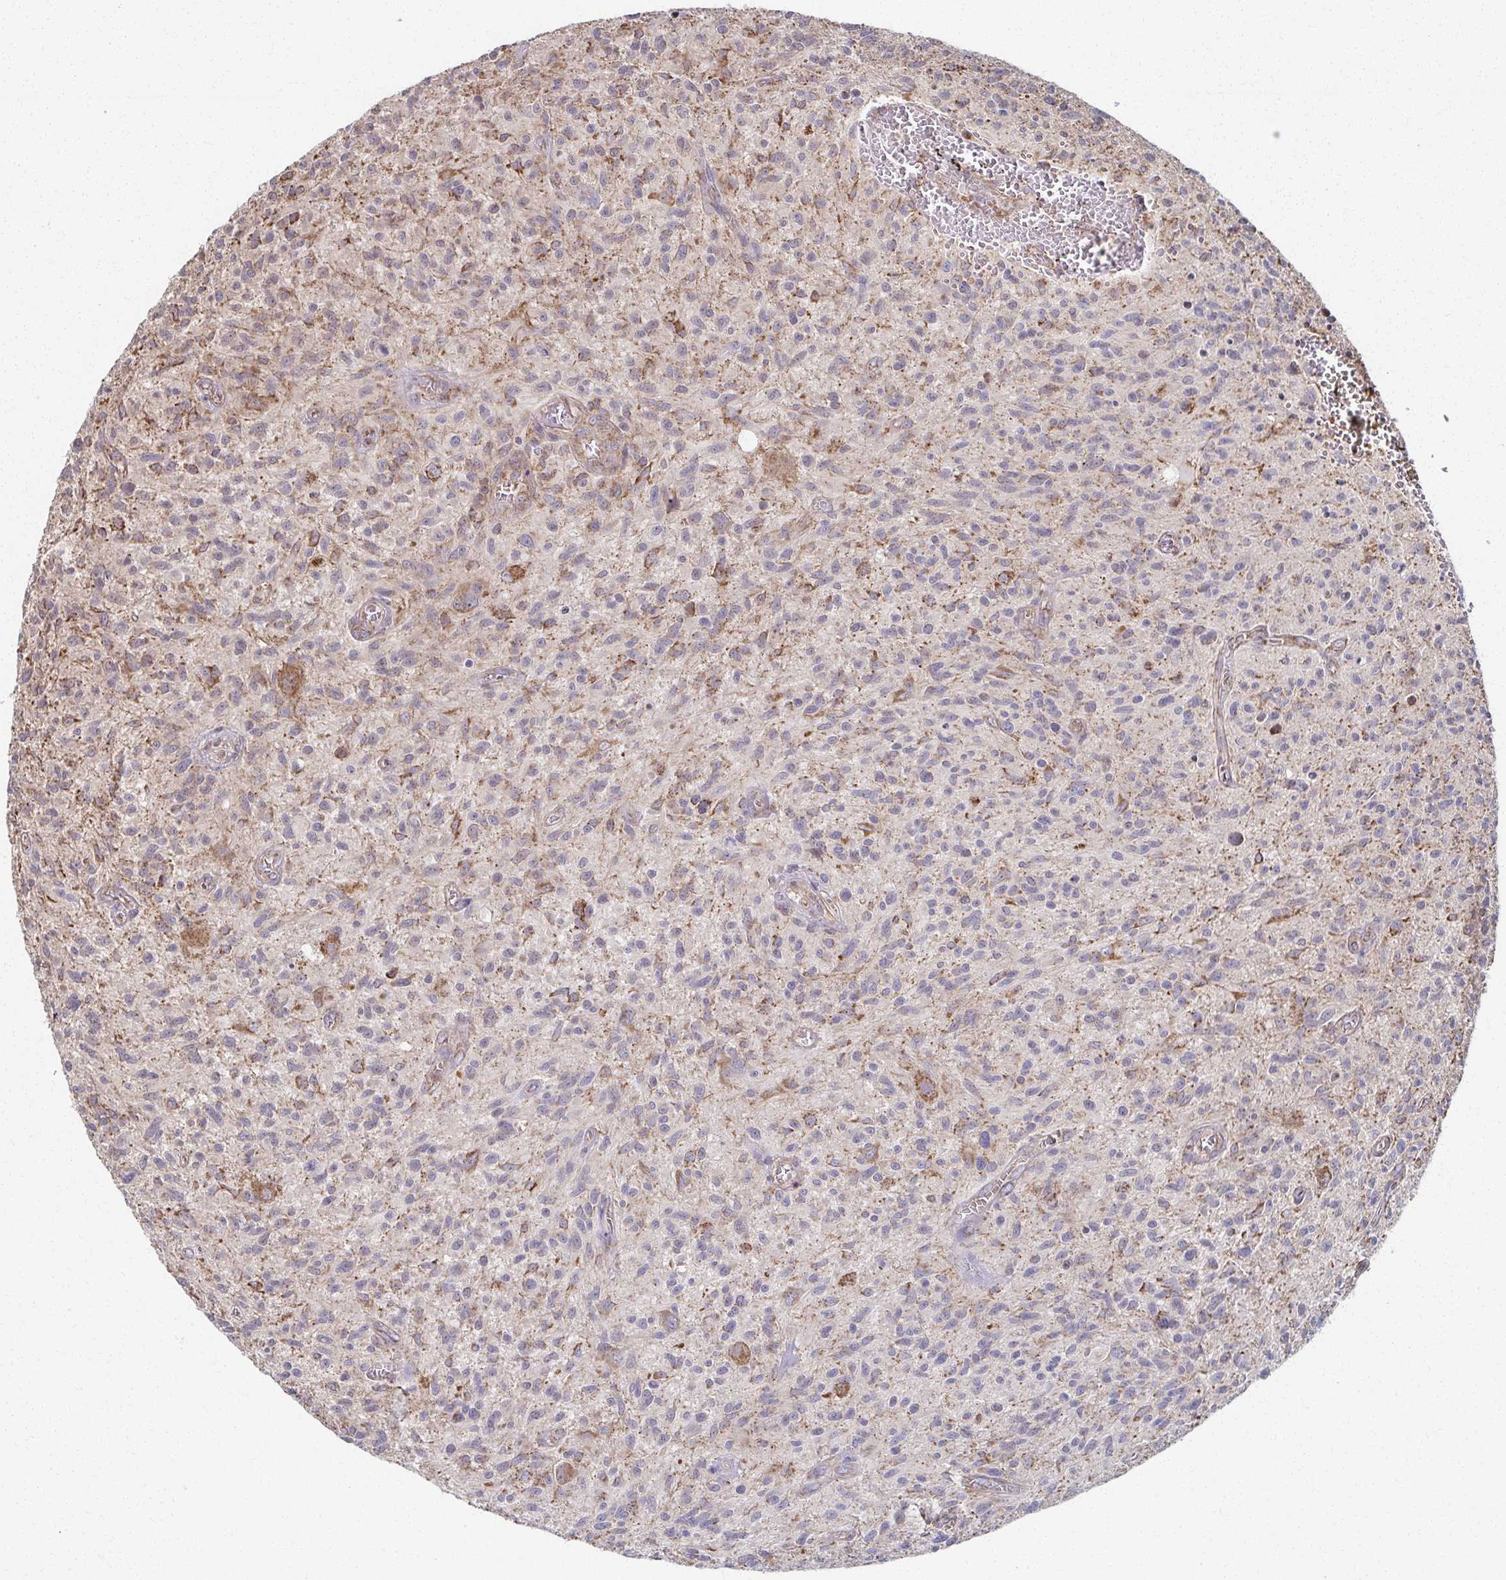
{"staining": {"intensity": "moderate", "quantity": "<25%", "location": "cytoplasmic/membranous"}, "tissue": "glioma", "cell_type": "Tumor cells", "image_type": "cancer", "snomed": [{"axis": "morphology", "description": "Glioma, malignant, High grade"}, {"axis": "topography", "description": "Brain"}], "caption": "Immunohistochemistry (DAB) staining of human glioma reveals moderate cytoplasmic/membranous protein positivity in approximately <25% of tumor cells. (DAB = brown stain, brightfield microscopy at high magnification).", "gene": "KLHL34", "patient": {"sex": "male", "age": 75}}